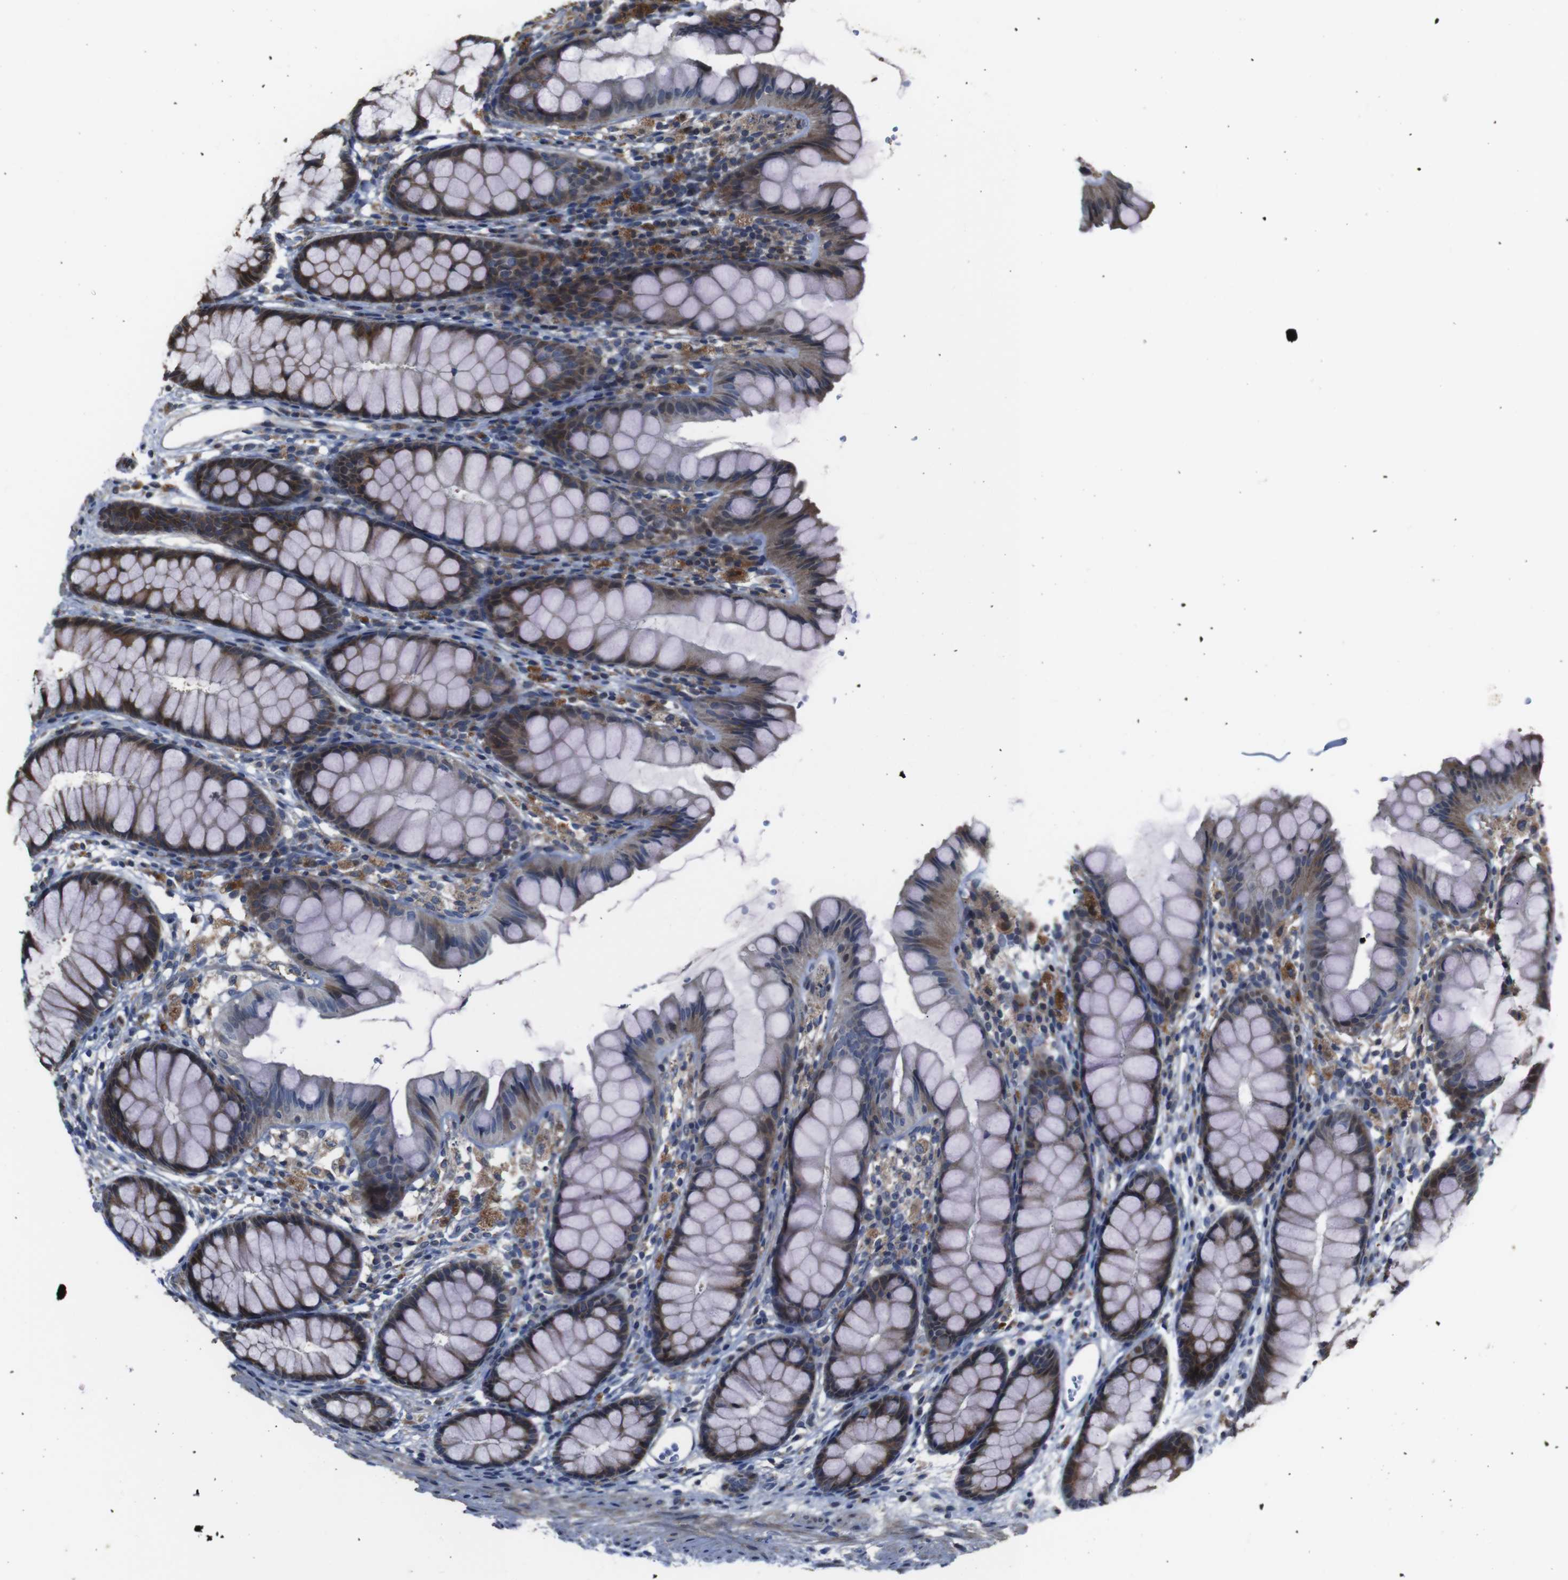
{"staining": {"intensity": "weak", "quantity": "25%-75%", "location": "cytoplasmic/membranous"}, "tissue": "colon", "cell_type": "Endothelial cells", "image_type": "normal", "snomed": [{"axis": "morphology", "description": "Normal tissue, NOS"}, {"axis": "topography", "description": "Colon"}], "caption": "An image of human colon stained for a protein demonstrates weak cytoplasmic/membranous brown staining in endothelial cells.", "gene": "SNN", "patient": {"sex": "female", "age": 55}}